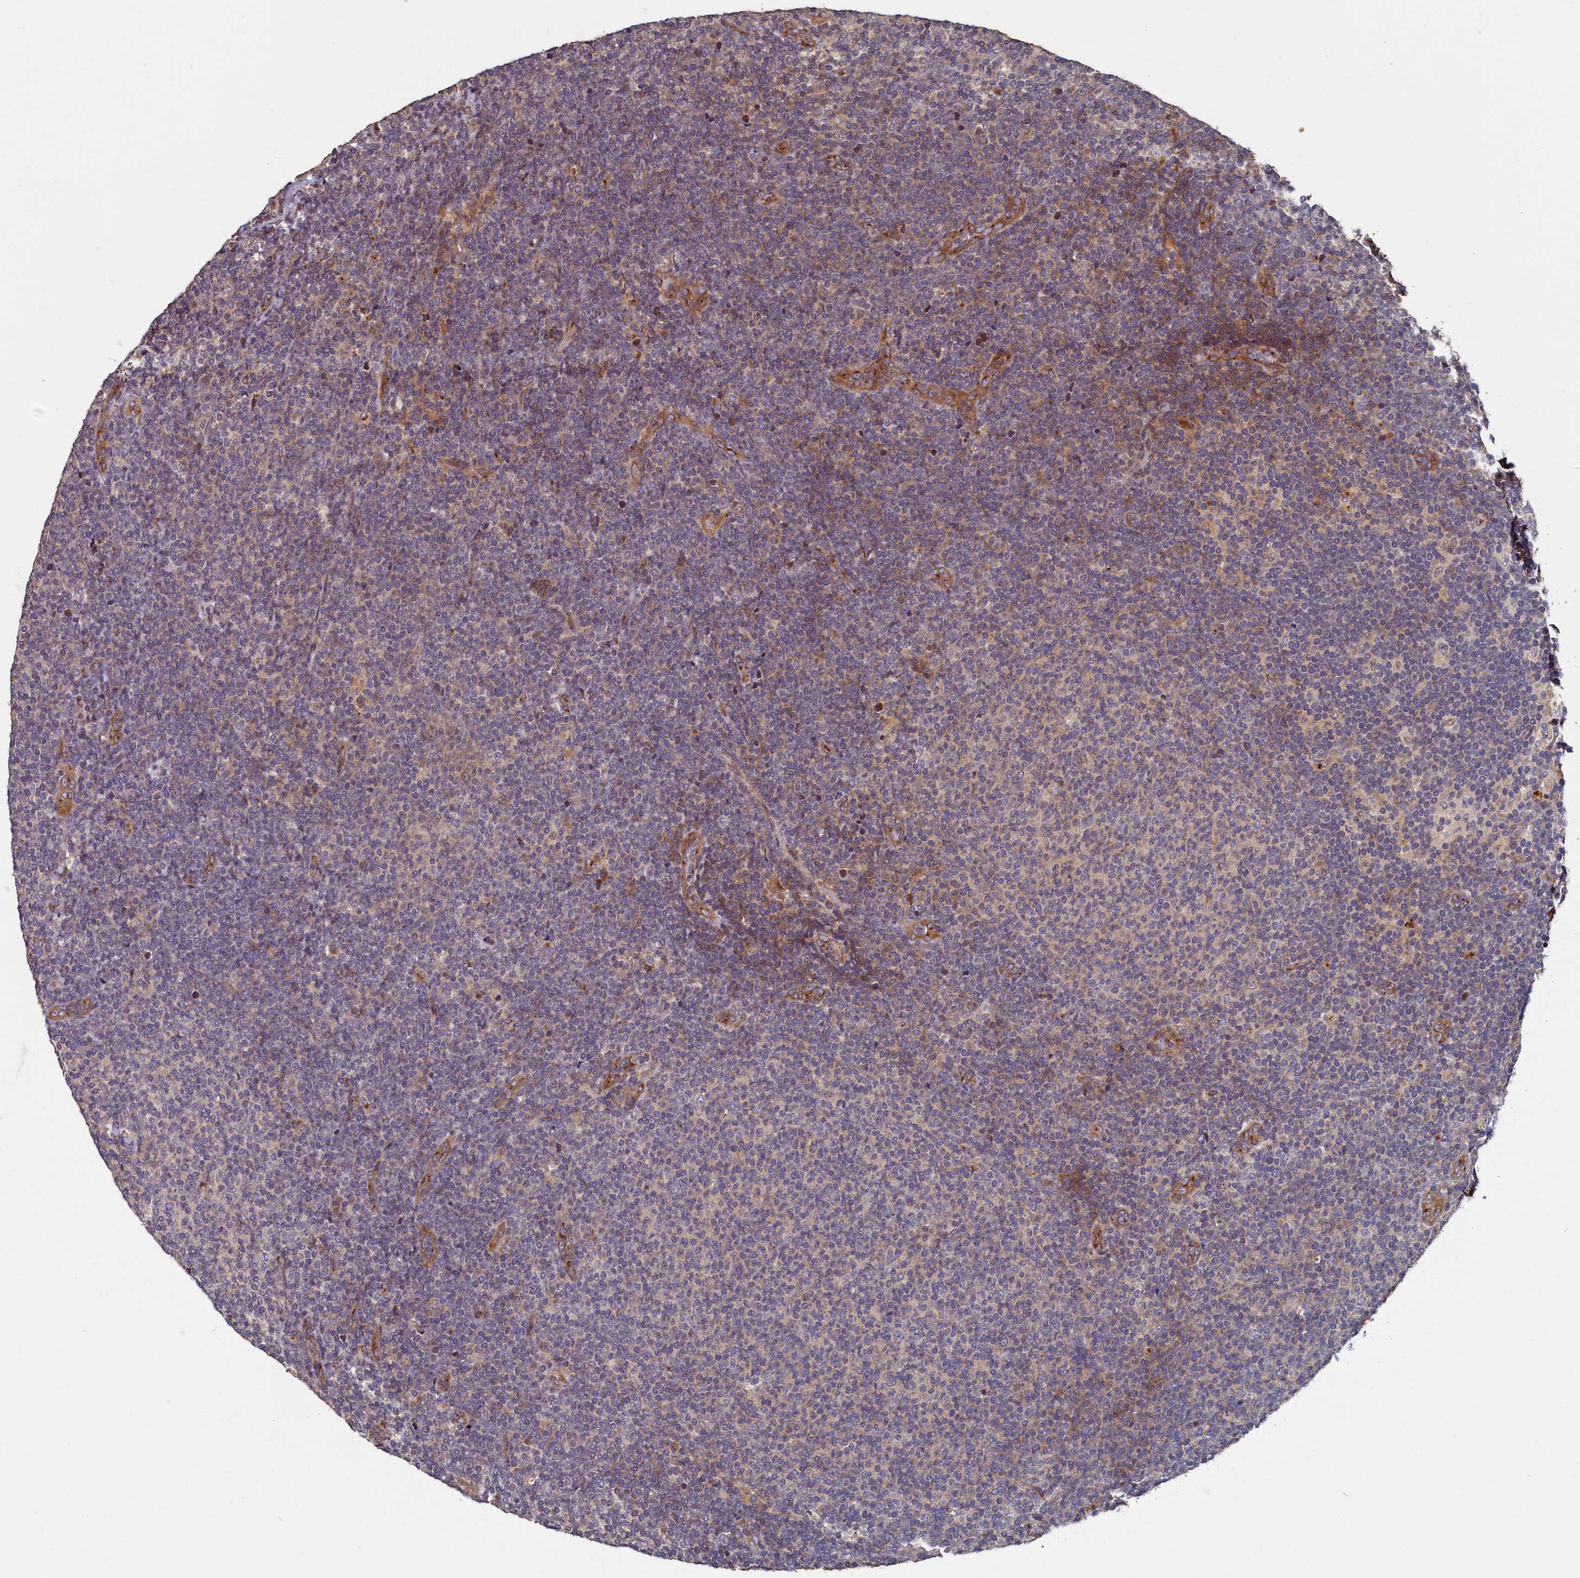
{"staining": {"intensity": "weak", "quantity": "25%-75%", "location": "cytoplasmic/membranous"}, "tissue": "lymphoma", "cell_type": "Tumor cells", "image_type": "cancer", "snomed": [{"axis": "morphology", "description": "Malignant lymphoma, non-Hodgkin's type, Low grade"}, {"axis": "topography", "description": "Lymph node"}], "caption": "Weak cytoplasmic/membranous protein staining is present in about 25%-75% of tumor cells in lymphoma.", "gene": "TMEM181", "patient": {"sex": "male", "age": 66}}